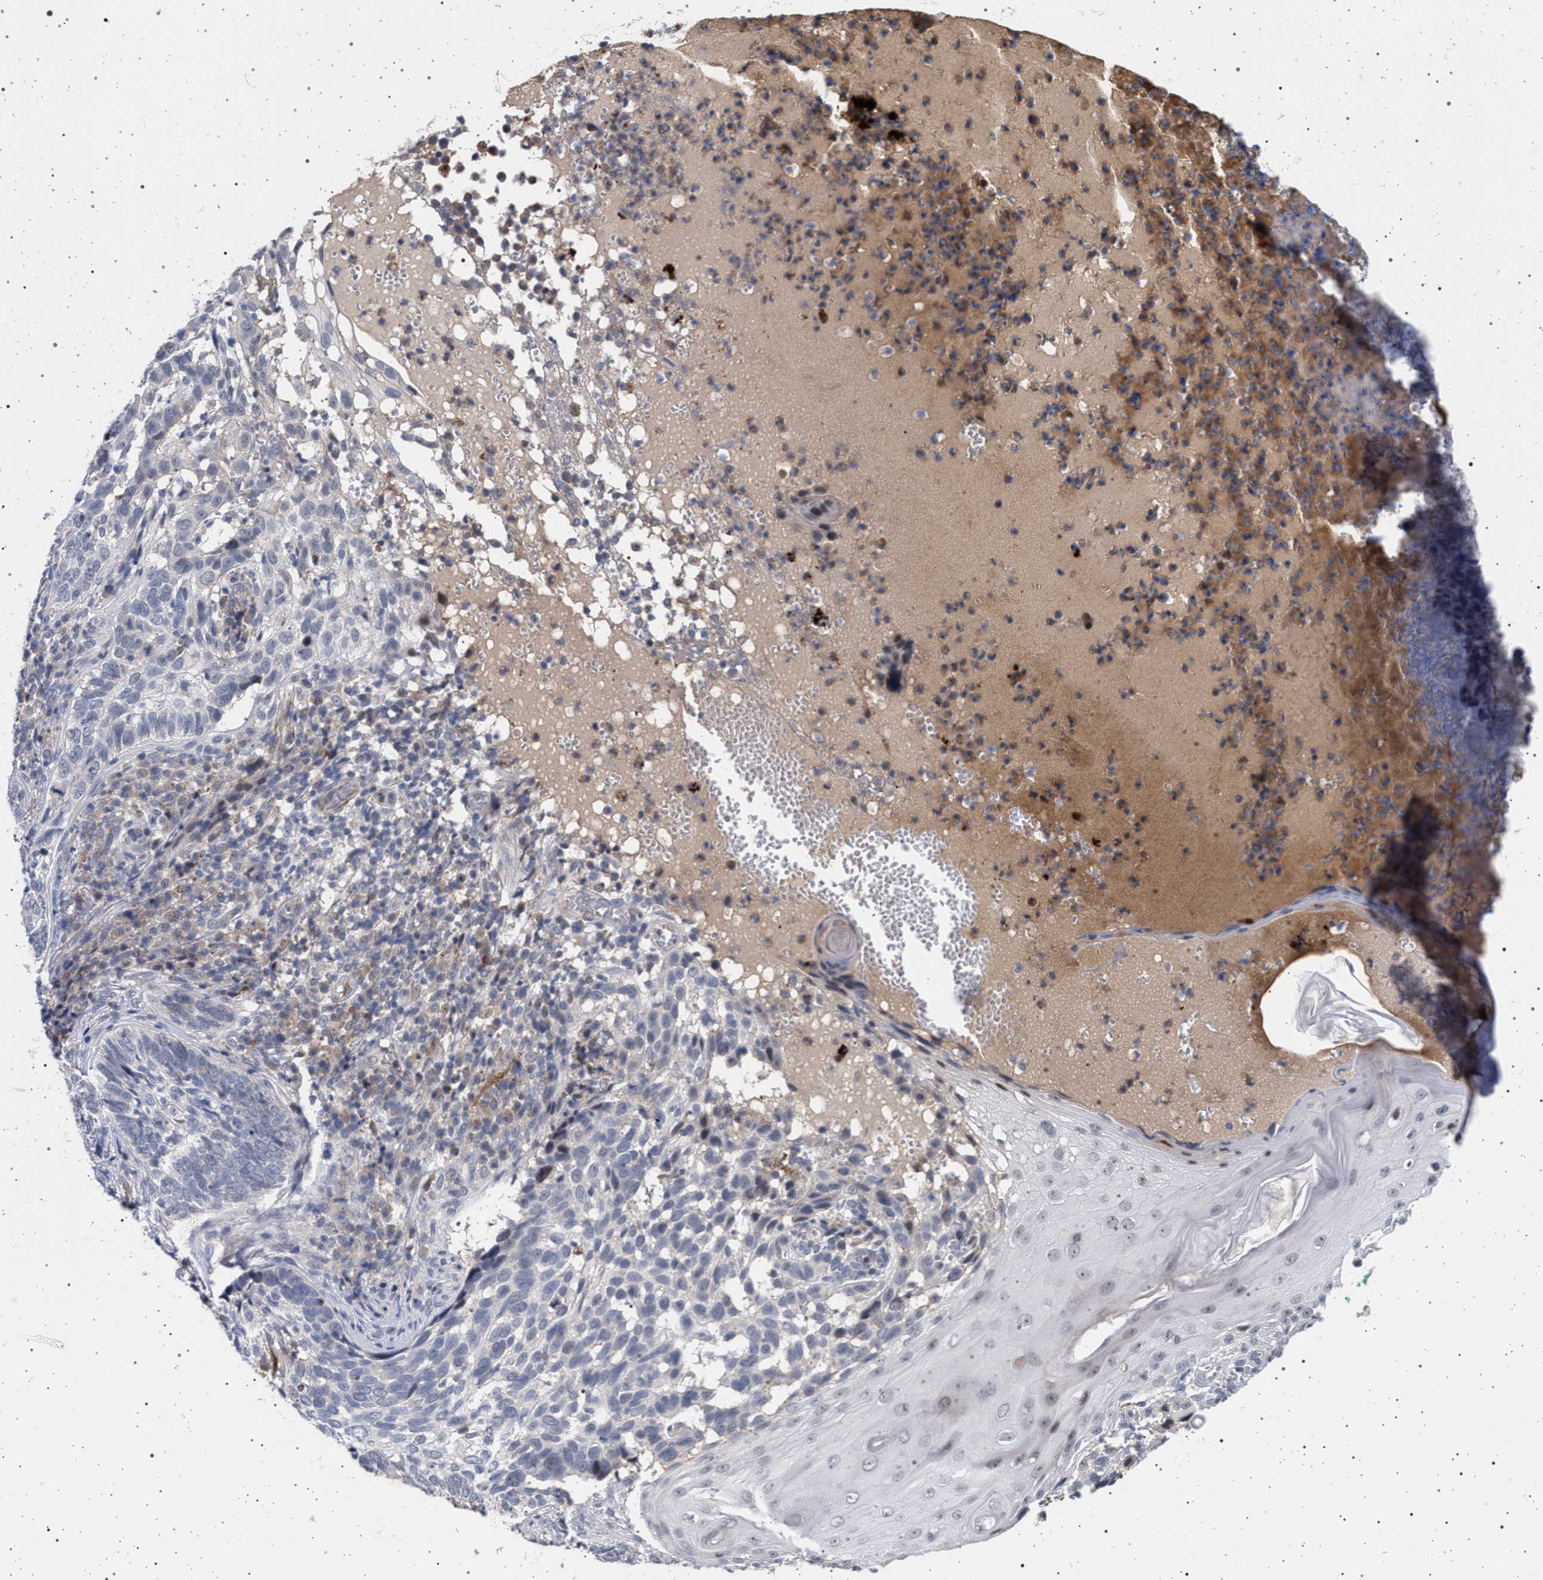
{"staining": {"intensity": "negative", "quantity": "none", "location": "none"}, "tissue": "skin cancer", "cell_type": "Tumor cells", "image_type": "cancer", "snomed": [{"axis": "morphology", "description": "Basal cell carcinoma"}, {"axis": "topography", "description": "Skin"}], "caption": "An immunohistochemistry (IHC) micrograph of skin cancer (basal cell carcinoma) is shown. There is no staining in tumor cells of skin cancer (basal cell carcinoma). (DAB (3,3'-diaminobenzidine) immunohistochemistry (IHC), high magnification).", "gene": "RBM48", "patient": {"sex": "female", "age": 89}}